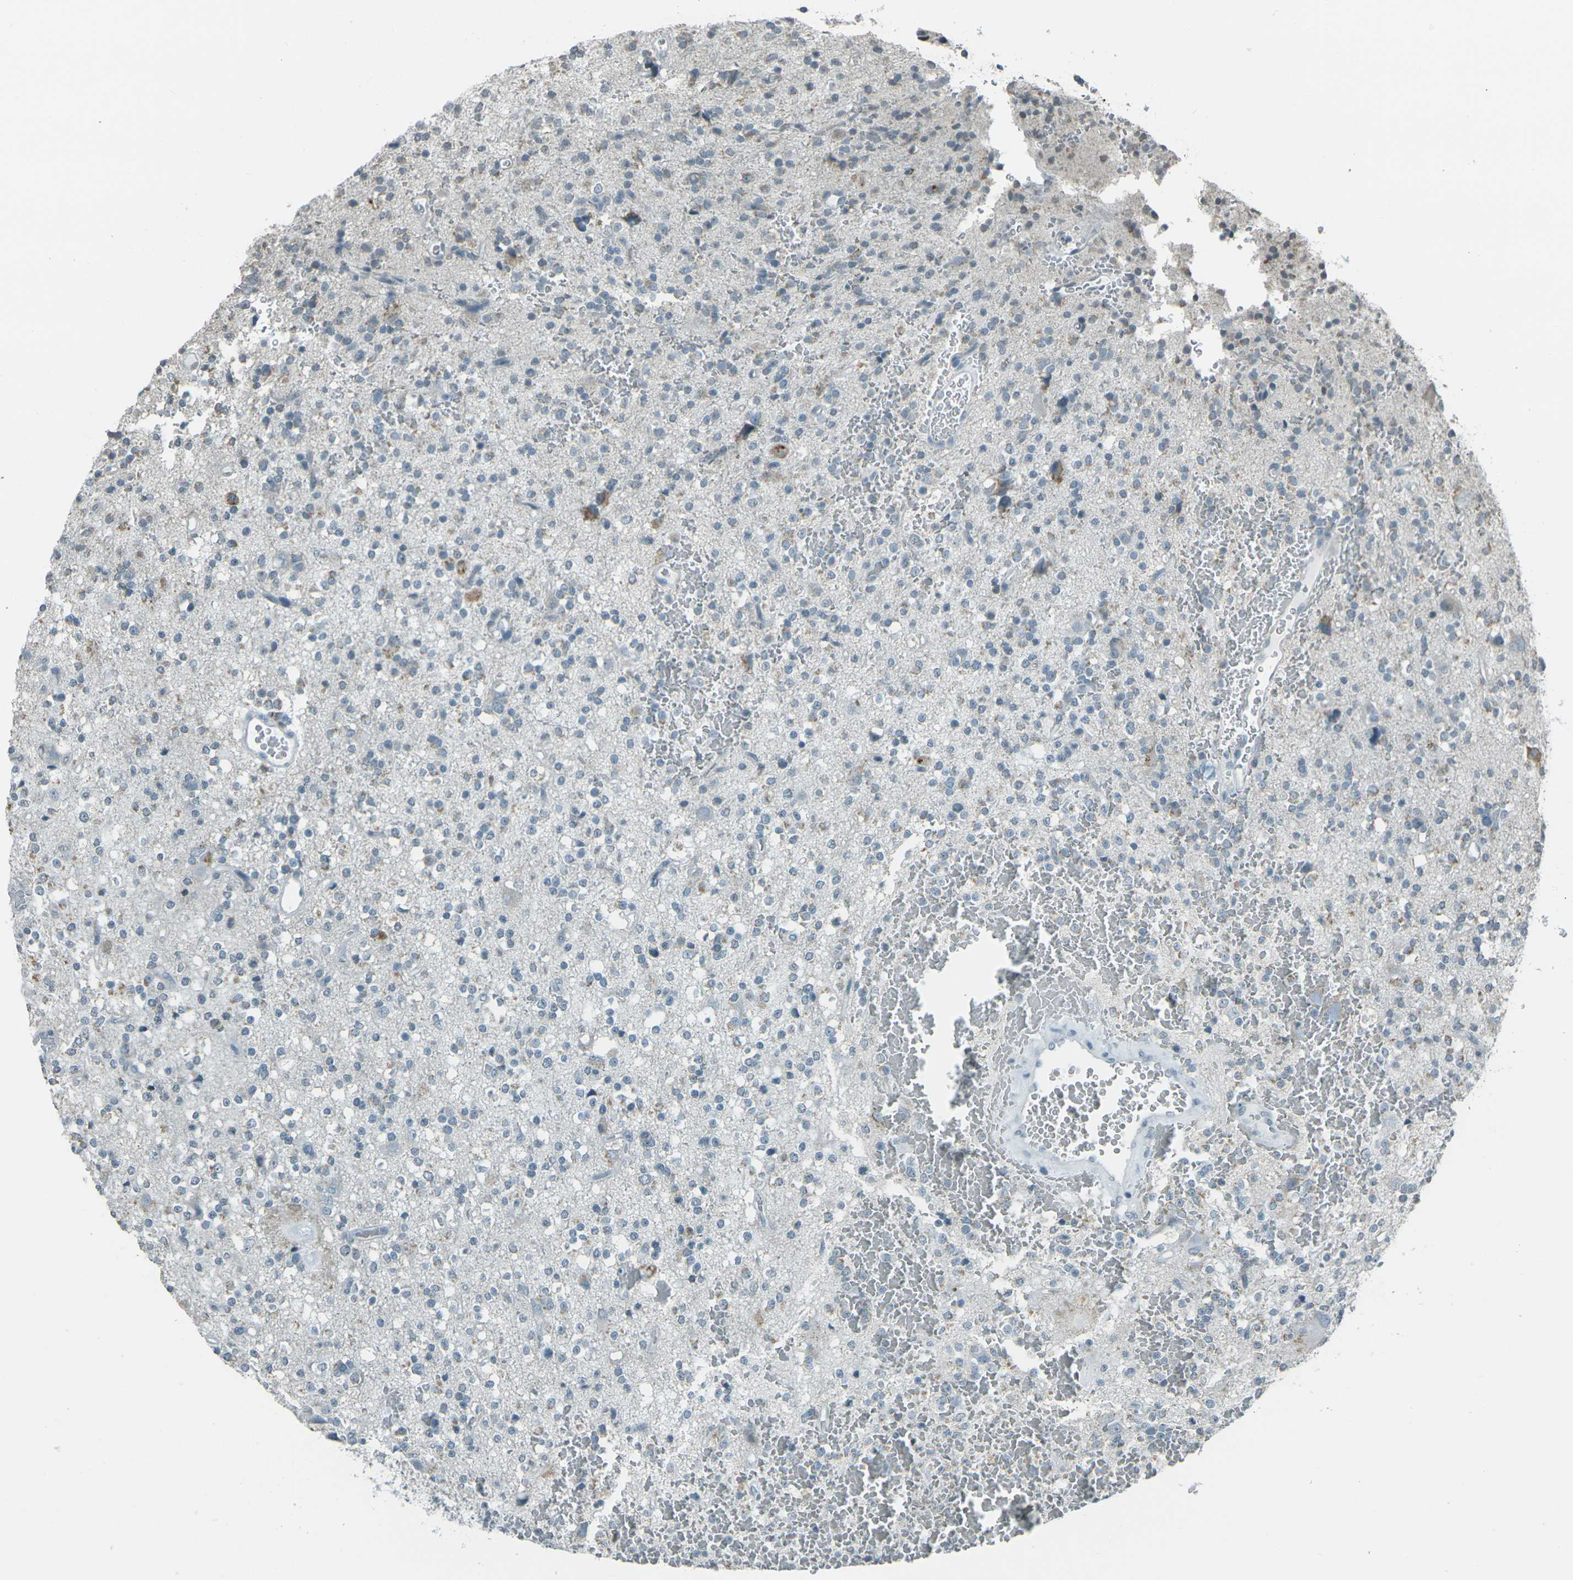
{"staining": {"intensity": "moderate", "quantity": "<25%", "location": "cytoplasmic/membranous"}, "tissue": "glioma", "cell_type": "Tumor cells", "image_type": "cancer", "snomed": [{"axis": "morphology", "description": "Glioma, malignant, High grade"}, {"axis": "topography", "description": "Brain"}], "caption": "Immunohistochemical staining of human glioma reveals moderate cytoplasmic/membranous protein staining in approximately <25% of tumor cells.", "gene": "H2BC1", "patient": {"sex": "male", "age": 47}}